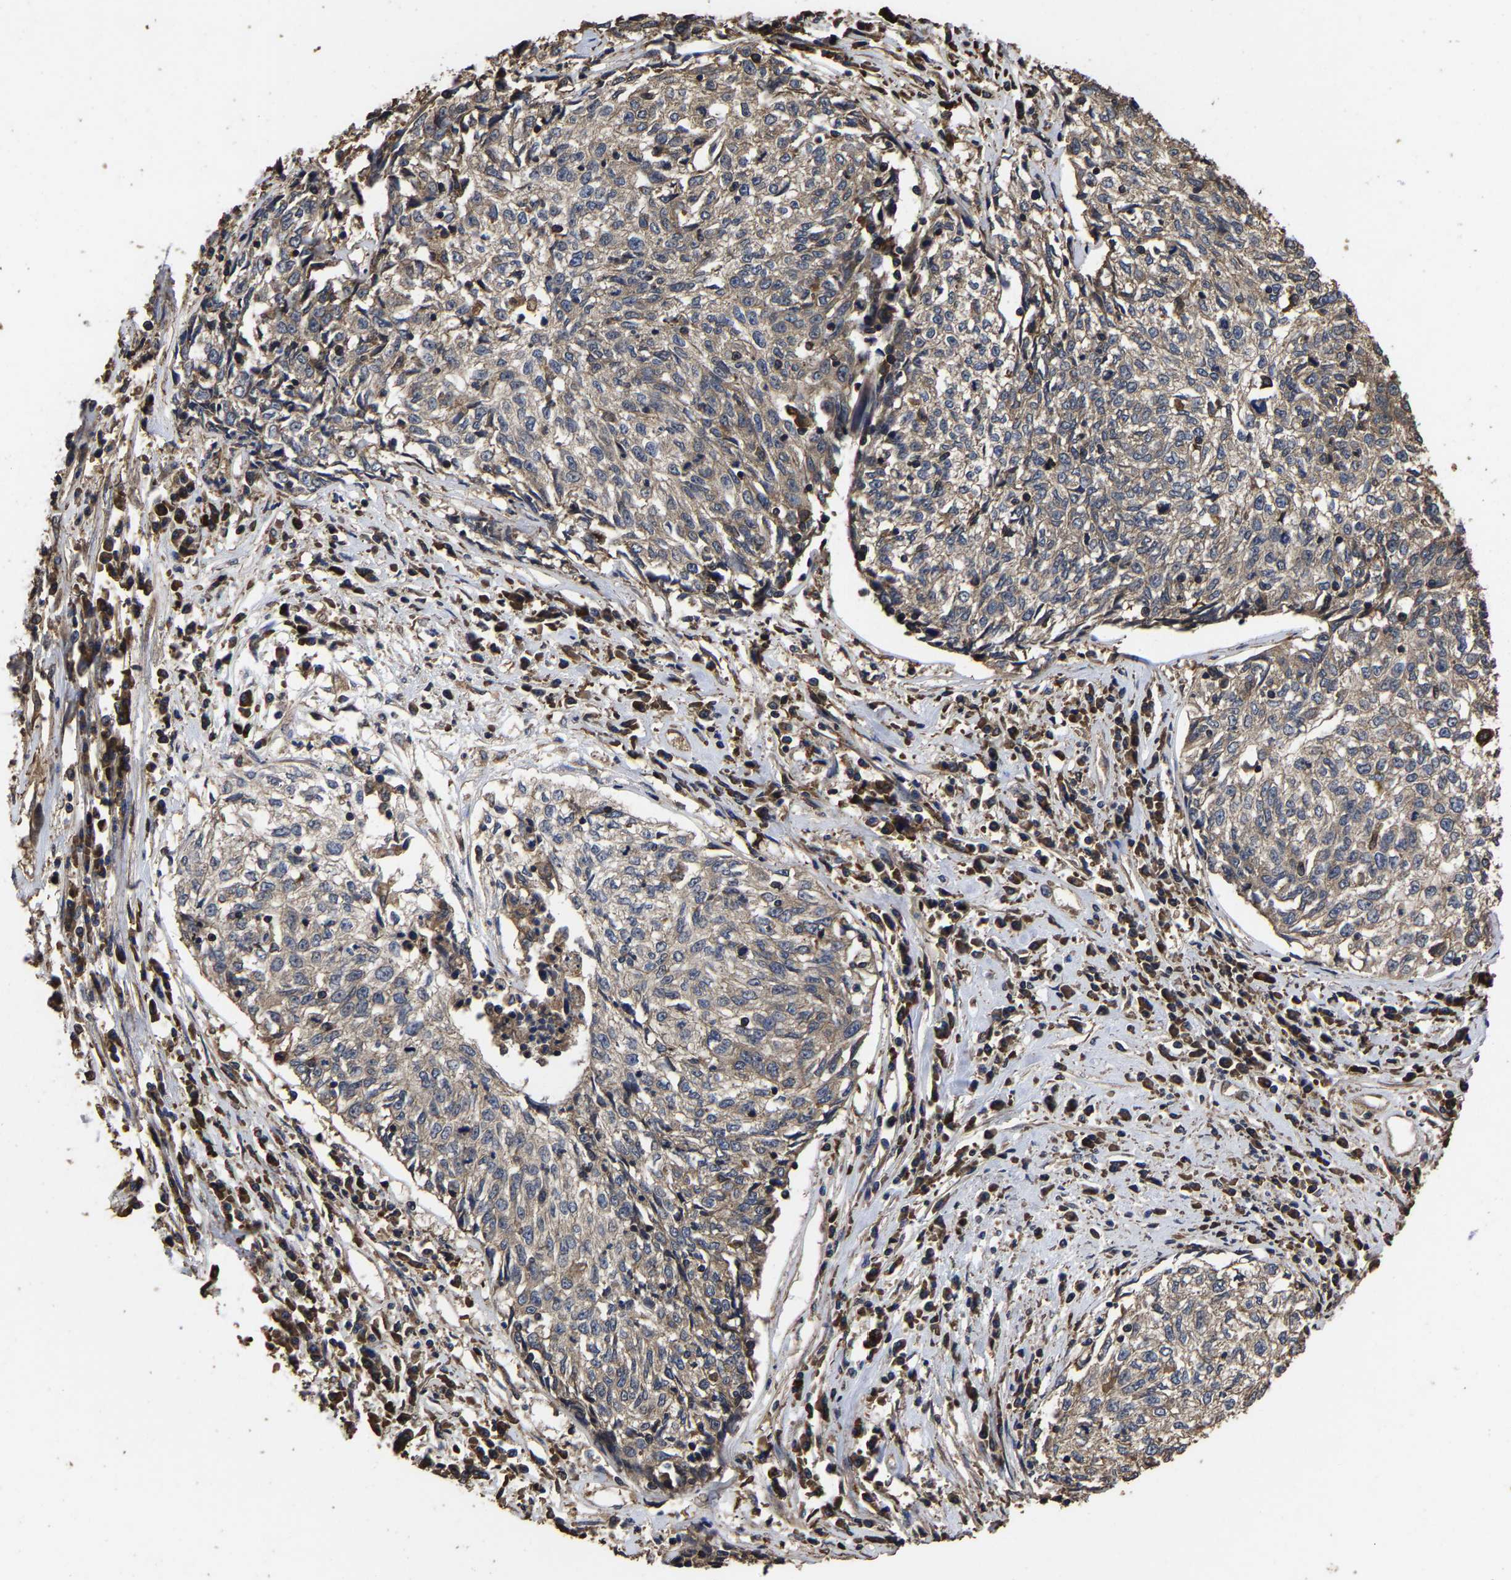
{"staining": {"intensity": "weak", "quantity": "25%-75%", "location": "cytoplasmic/membranous"}, "tissue": "cervical cancer", "cell_type": "Tumor cells", "image_type": "cancer", "snomed": [{"axis": "morphology", "description": "Squamous cell carcinoma, NOS"}, {"axis": "topography", "description": "Cervix"}], "caption": "DAB (3,3'-diaminobenzidine) immunohistochemical staining of cervical cancer demonstrates weak cytoplasmic/membranous protein expression in approximately 25%-75% of tumor cells.", "gene": "ITCH", "patient": {"sex": "female", "age": 57}}